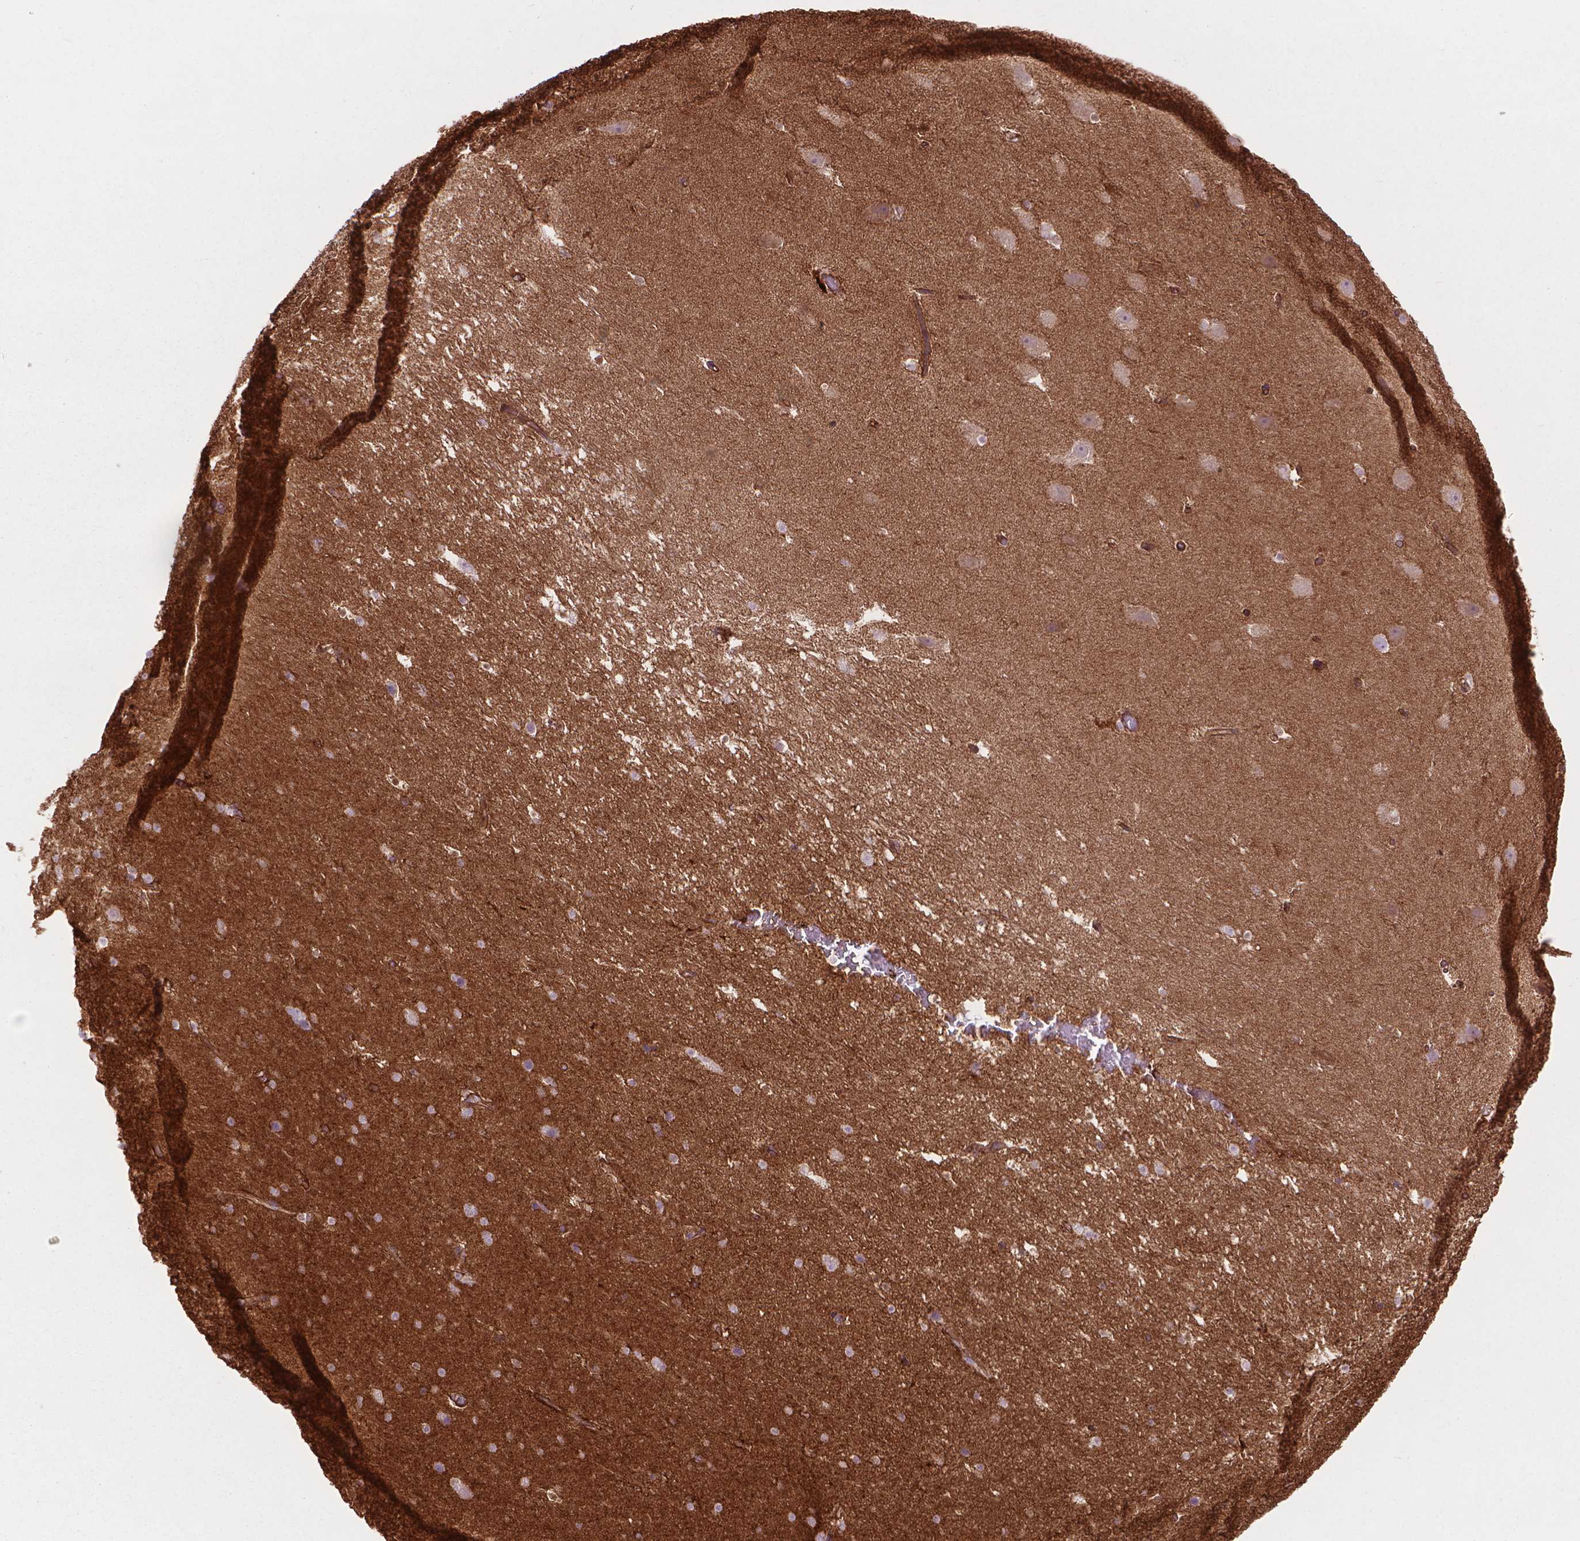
{"staining": {"intensity": "negative", "quantity": "none", "location": "none"}, "tissue": "hippocampus", "cell_type": "Glial cells", "image_type": "normal", "snomed": [{"axis": "morphology", "description": "Normal tissue, NOS"}, {"axis": "topography", "description": "Hippocampus"}], "caption": "An immunohistochemistry histopathology image of unremarkable hippocampus is shown. There is no staining in glial cells of hippocampus. Brightfield microscopy of immunohistochemistry stained with DAB (brown) and hematoxylin (blue), captured at high magnification.", "gene": "TENT5A", "patient": {"sex": "male", "age": 26}}